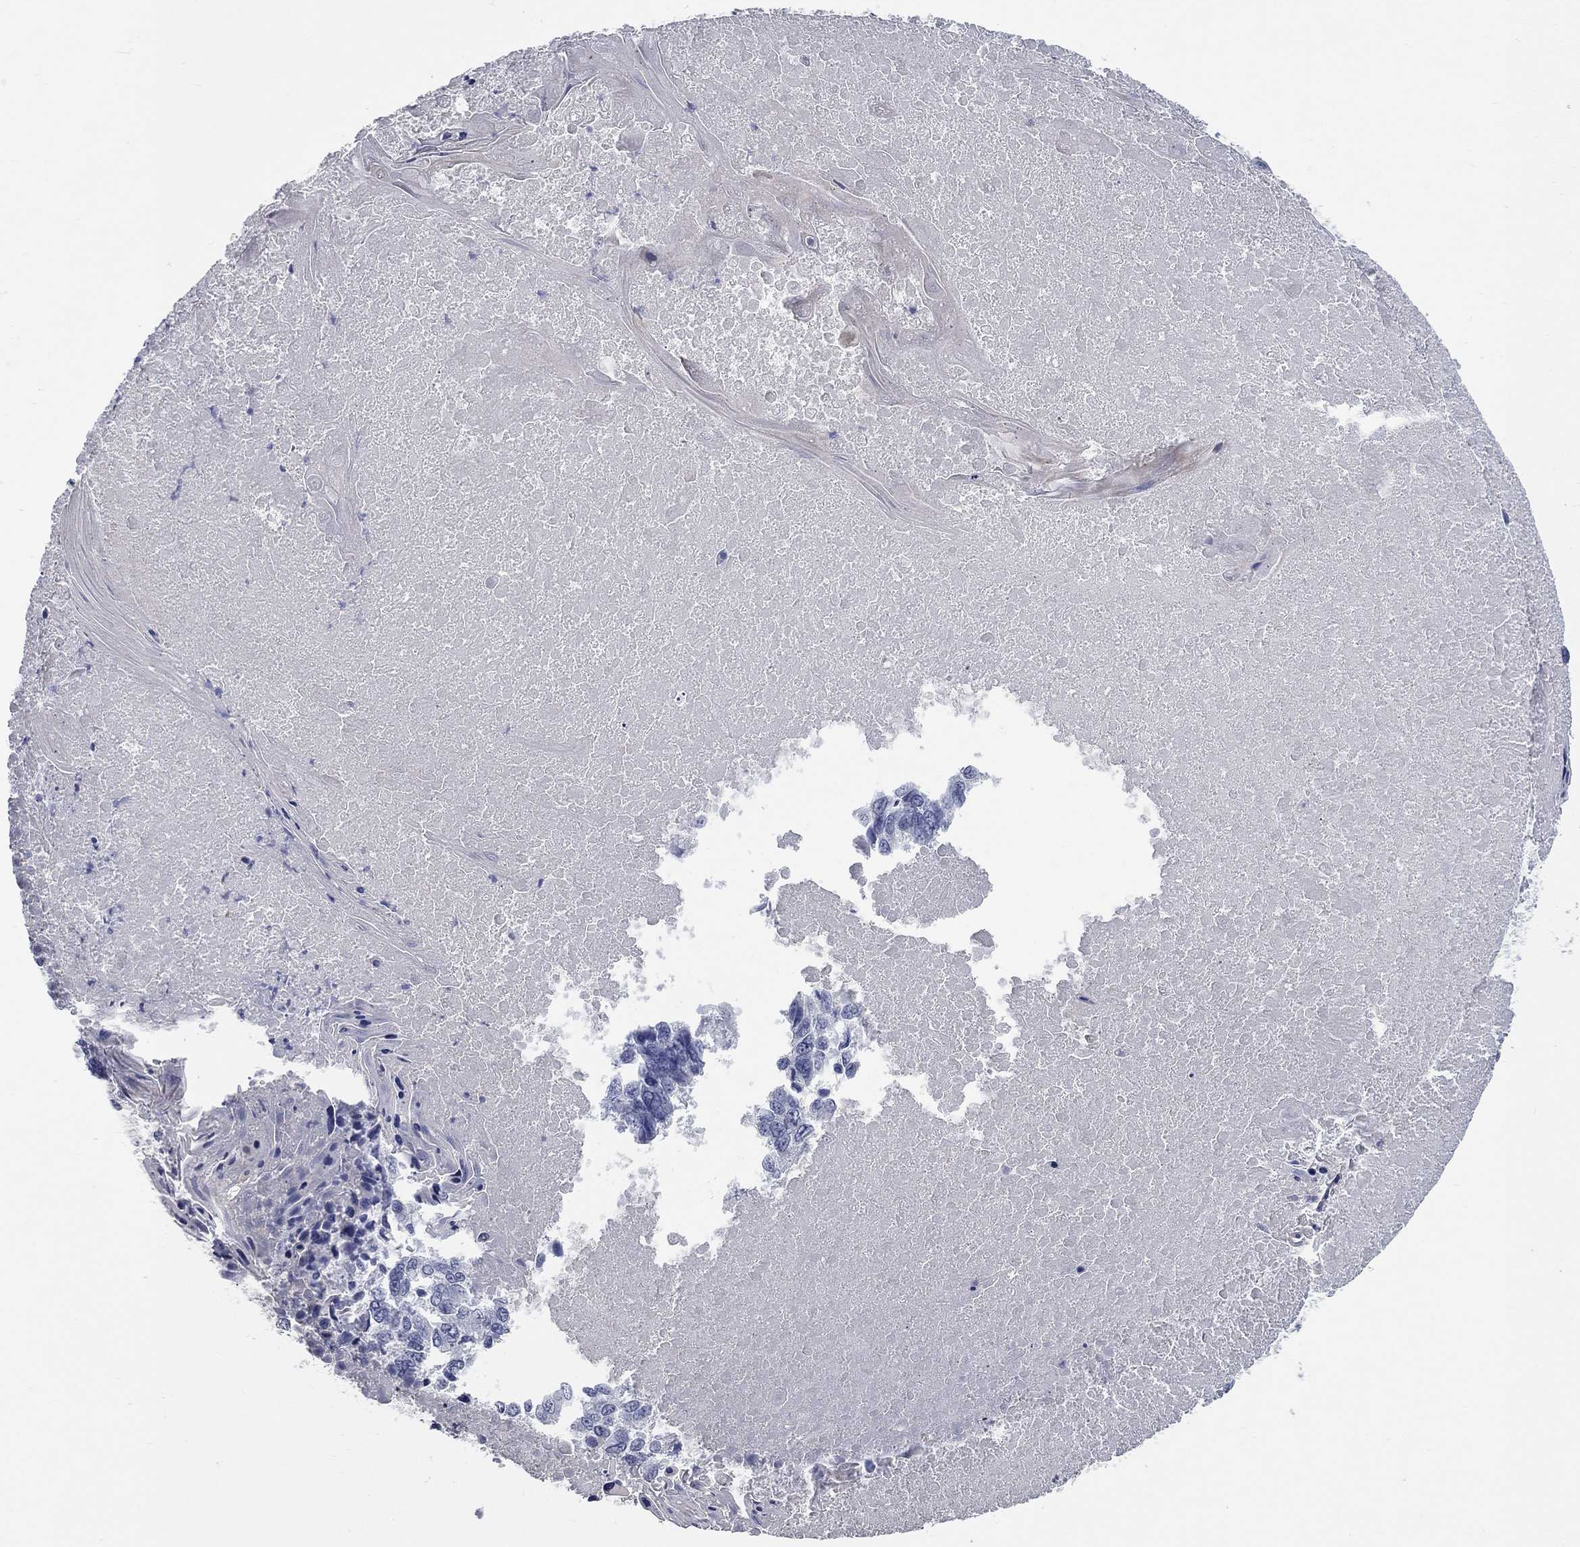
{"staining": {"intensity": "negative", "quantity": "none", "location": "none"}, "tissue": "lung cancer", "cell_type": "Tumor cells", "image_type": "cancer", "snomed": [{"axis": "morphology", "description": "Squamous cell carcinoma, NOS"}, {"axis": "topography", "description": "Lung"}], "caption": "Tumor cells are negative for brown protein staining in lung cancer (squamous cell carcinoma).", "gene": "SYT12", "patient": {"sex": "male", "age": 73}}